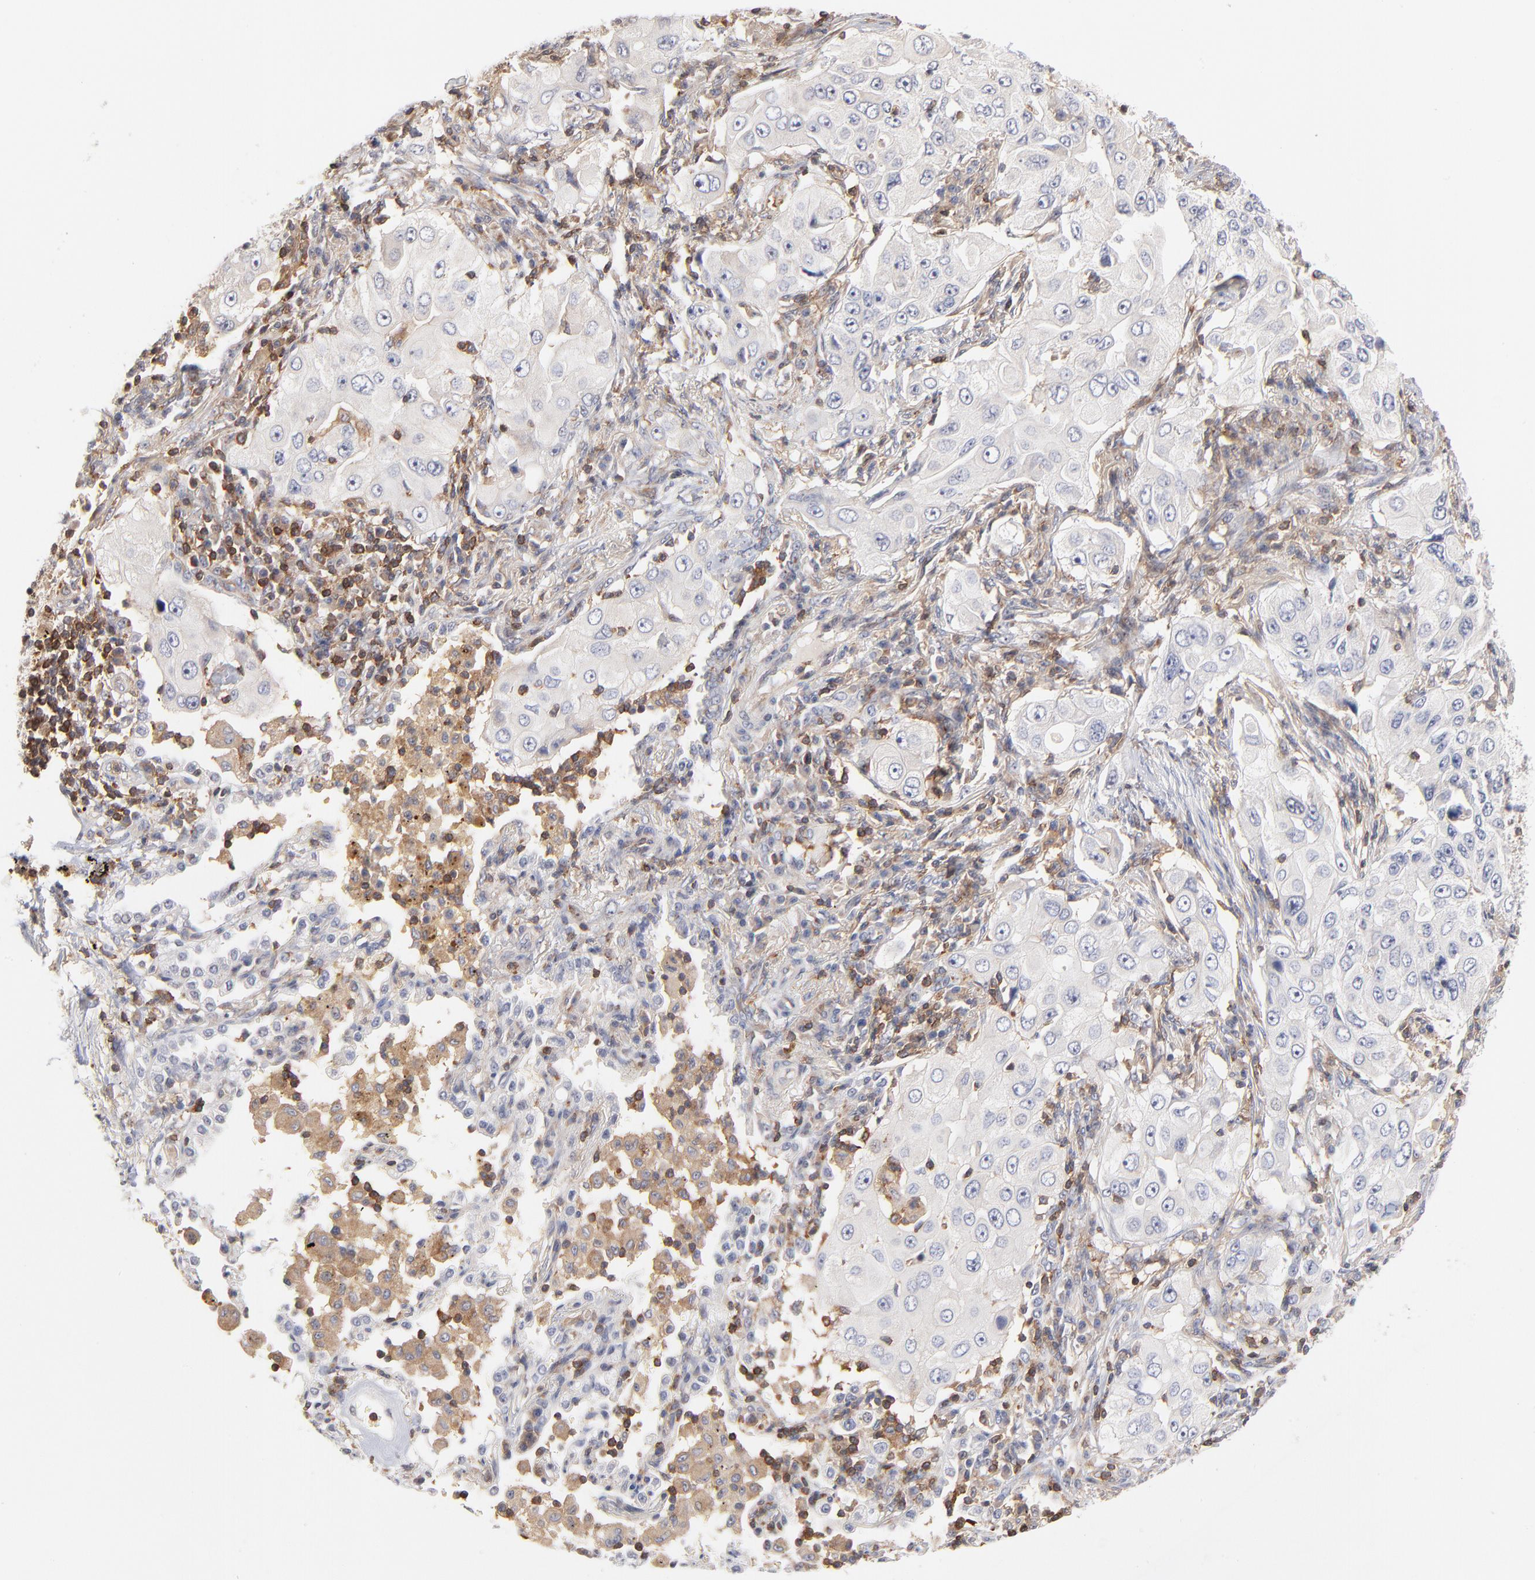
{"staining": {"intensity": "negative", "quantity": "none", "location": "none"}, "tissue": "lung cancer", "cell_type": "Tumor cells", "image_type": "cancer", "snomed": [{"axis": "morphology", "description": "Adenocarcinoma, NOS"}, {"axis": "topography", "description": "Lung"}], "caption": "High power microscopy micrograph of an immunohistochemistry histopathology image of adenocarcinoma (lung), revealing no significant staining in tumor cells. (Stains: DAB (3,3'-diaminobenzidine) immunohistochemistry with hematoxylin counter stain, Microscopy: brightfield microscopy at high magnification).", "gene": "WIPF1", "patient": {"sex": "male", "age": 84}}